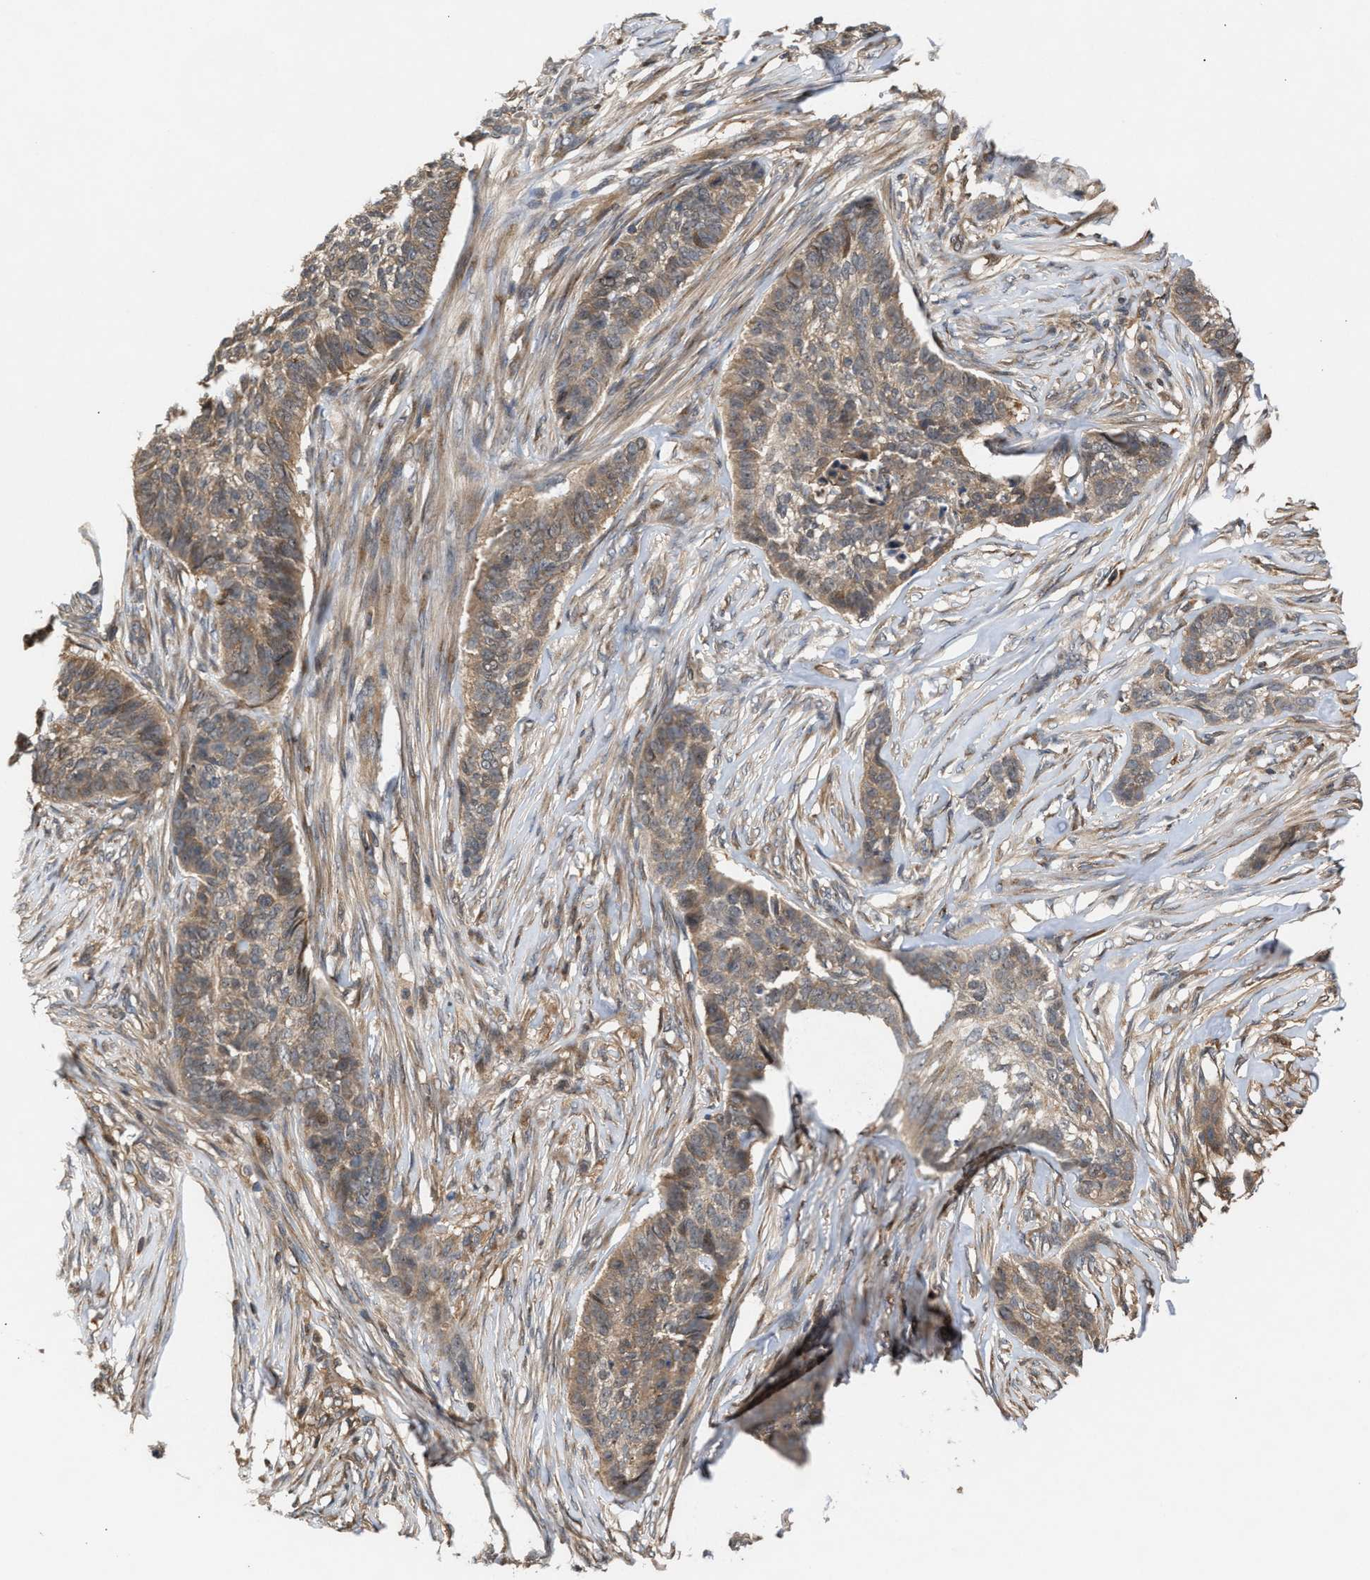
{"staining": {"intensity": "weak", "quantity": ">75%", "location": "cytoplasmic/membranous"}, "tissue": "skin cancer", "cell_type": "Tumor cells", "image_type": "cancer", "snomed": [{"axis": "morphology", "description": "Basal cell carcinoma"}, {"axis": "topography", "description": "Skin"}], "caption": "Human skin cancer stained with a brown dye shows weak cytoplasmic/membranous positive staining in about >75% of tumor cells.", "gene": "GLOD4", "patient": {"sex": "male", "age": 85}}